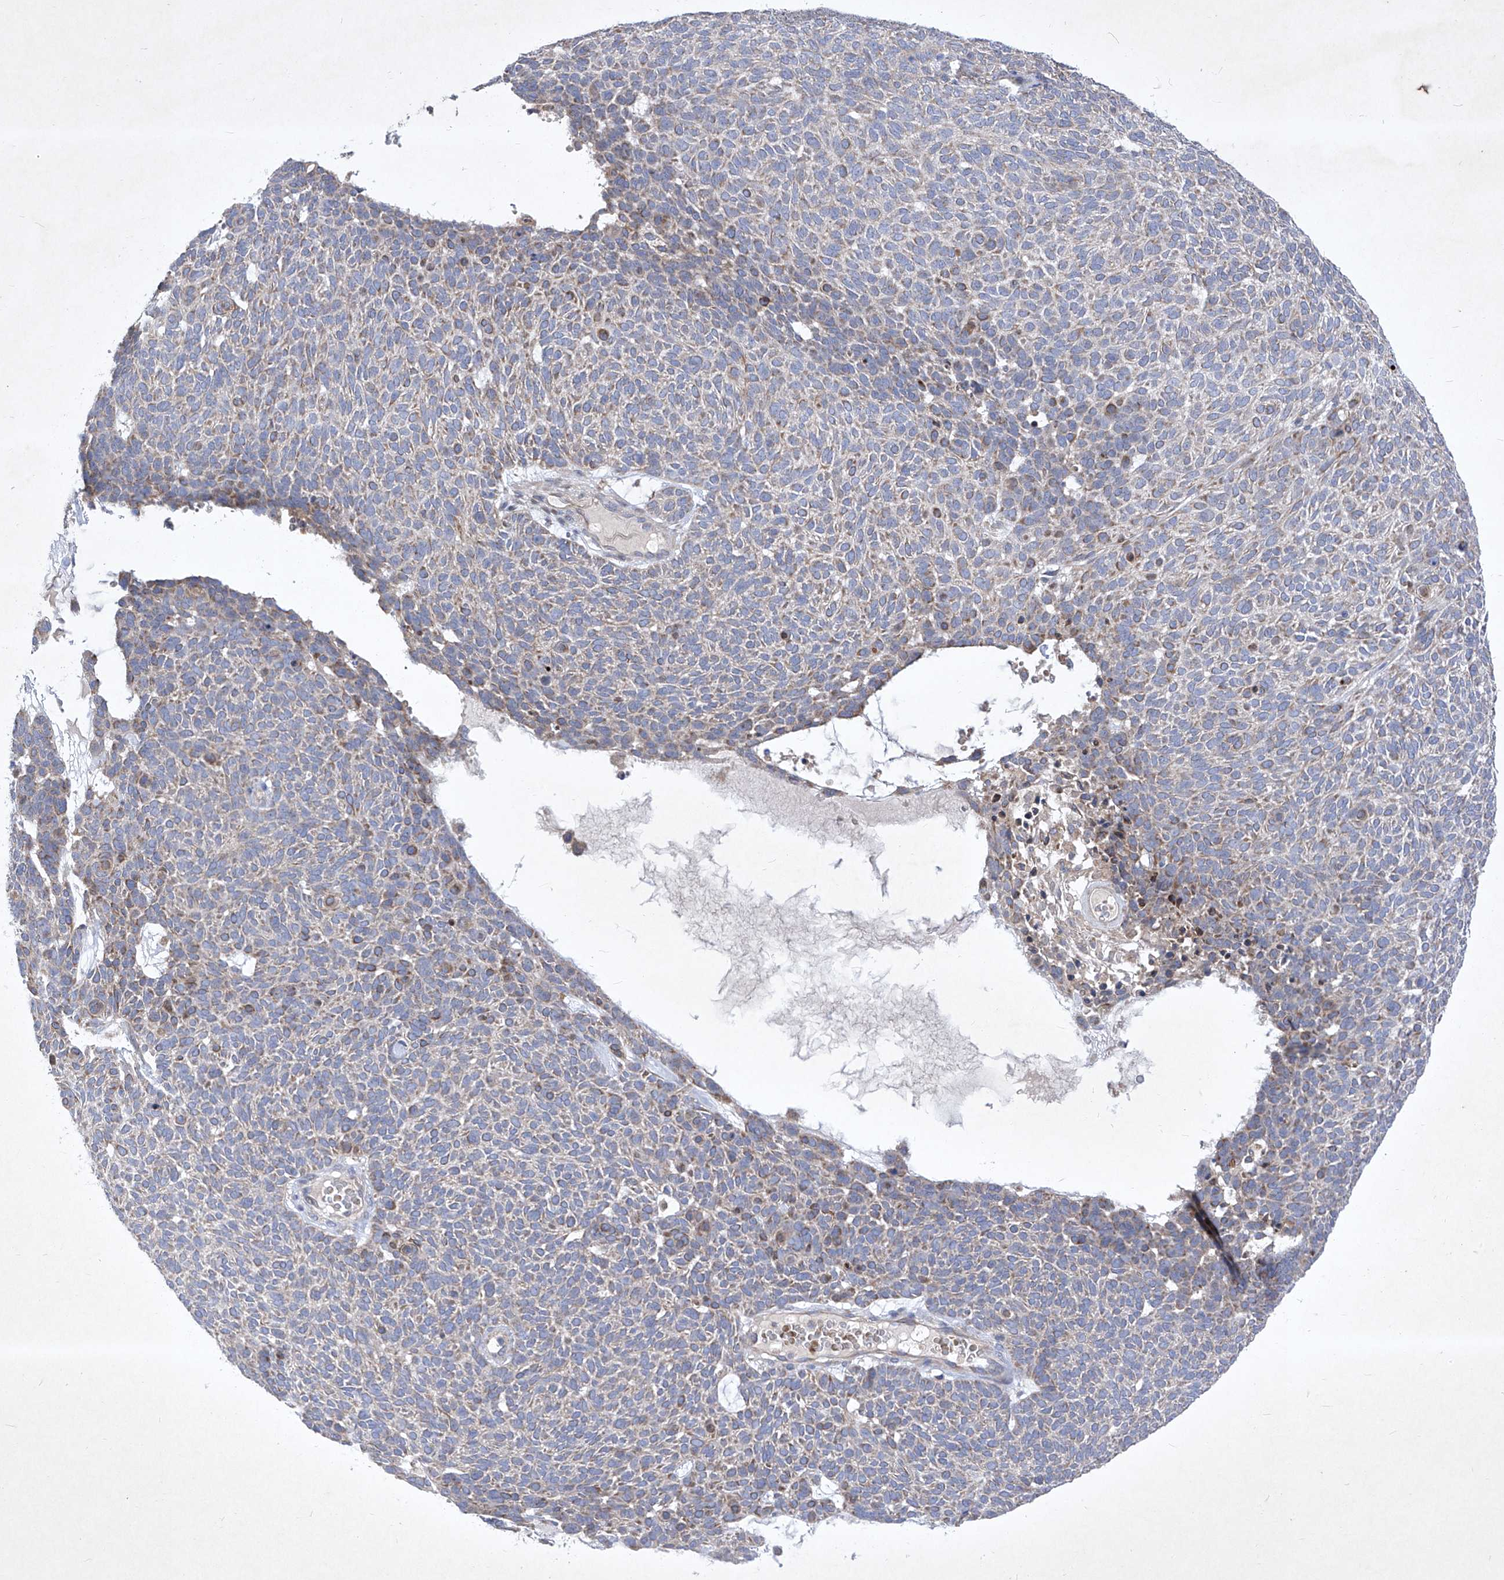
{"staining": {"intensity": "negative", "quantity": "none", "location": "none"}, "tissue": "skin cancer", "cell_type": "Tumor cells", "image_type": "cancer", "snomed": [{"axis": "morphology", "description": "Squamous cell carcinoma, NOS"}, {"axis": "topography", "description": "Skin"}], "caption": "Tumor cells are negative for protein expression in human skin cancer.", "gene": "COQ3", "patient": {"sex": "female", "age": 90}}